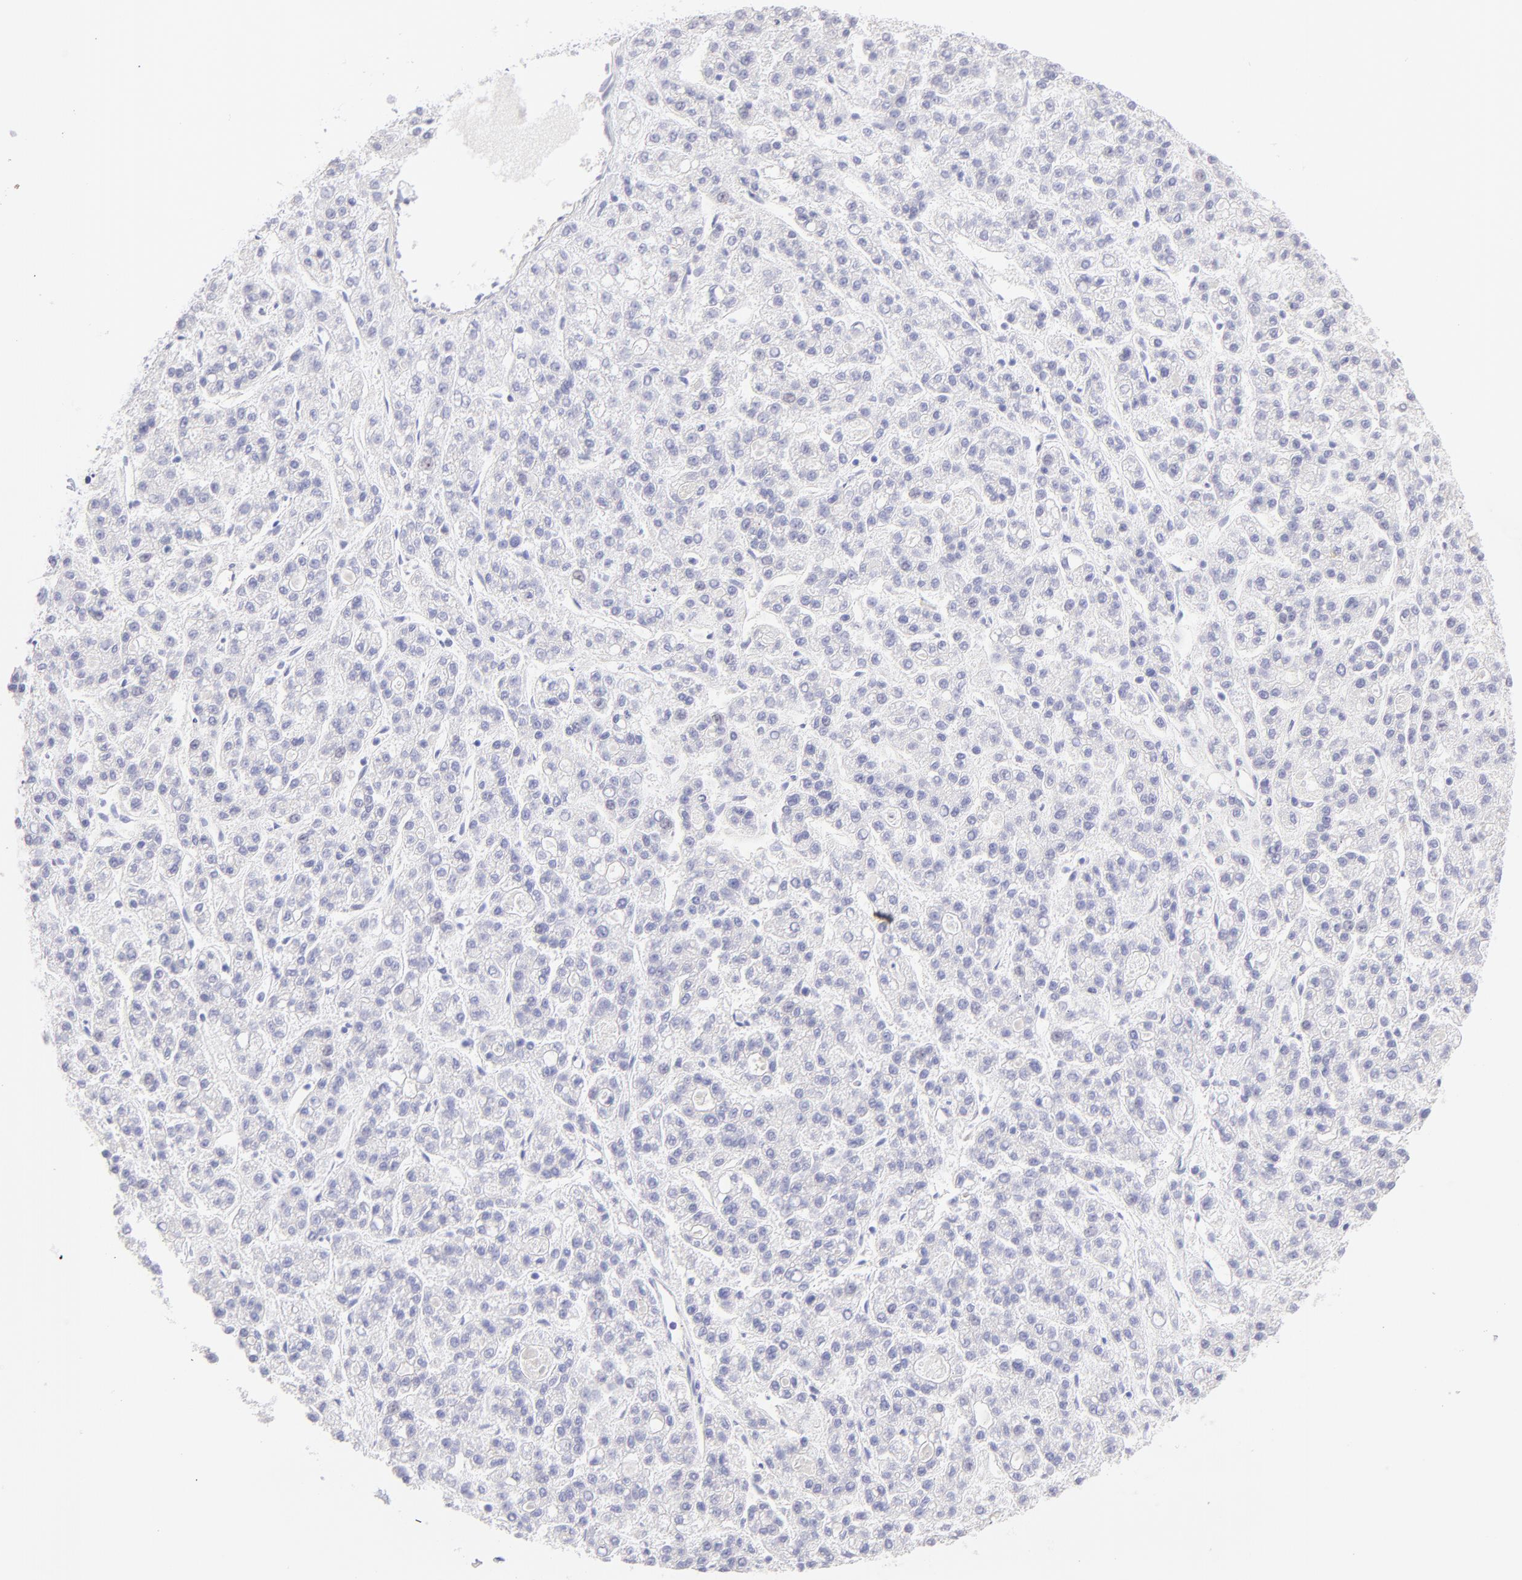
{"staining": {"intensity": "negative", "quantity": "none", "location": "none"}, "tissue": "liver cancer", "cell_type": "Tumor cells", "image_type": "cancer", "snomed": [{"axis": "morphology", "description": "Carcinoma, Hepatocellular, NOS"}, {"axis": "topography", "description": "Liver"}], "caption": "DAB immunohistochemical staining of liver cancer (hepatocellular carcinoma) shows no significant positivity in tumor cells. The staining was performed using DAB (3,3'-diaminobenzidine) to visualize the protein expression in brown, while the nuclei were stained in blue with hematoxylin (Magnification: 20x).", "gene": "IRAG2", "patient": {"sex": "male", "age": 70}}